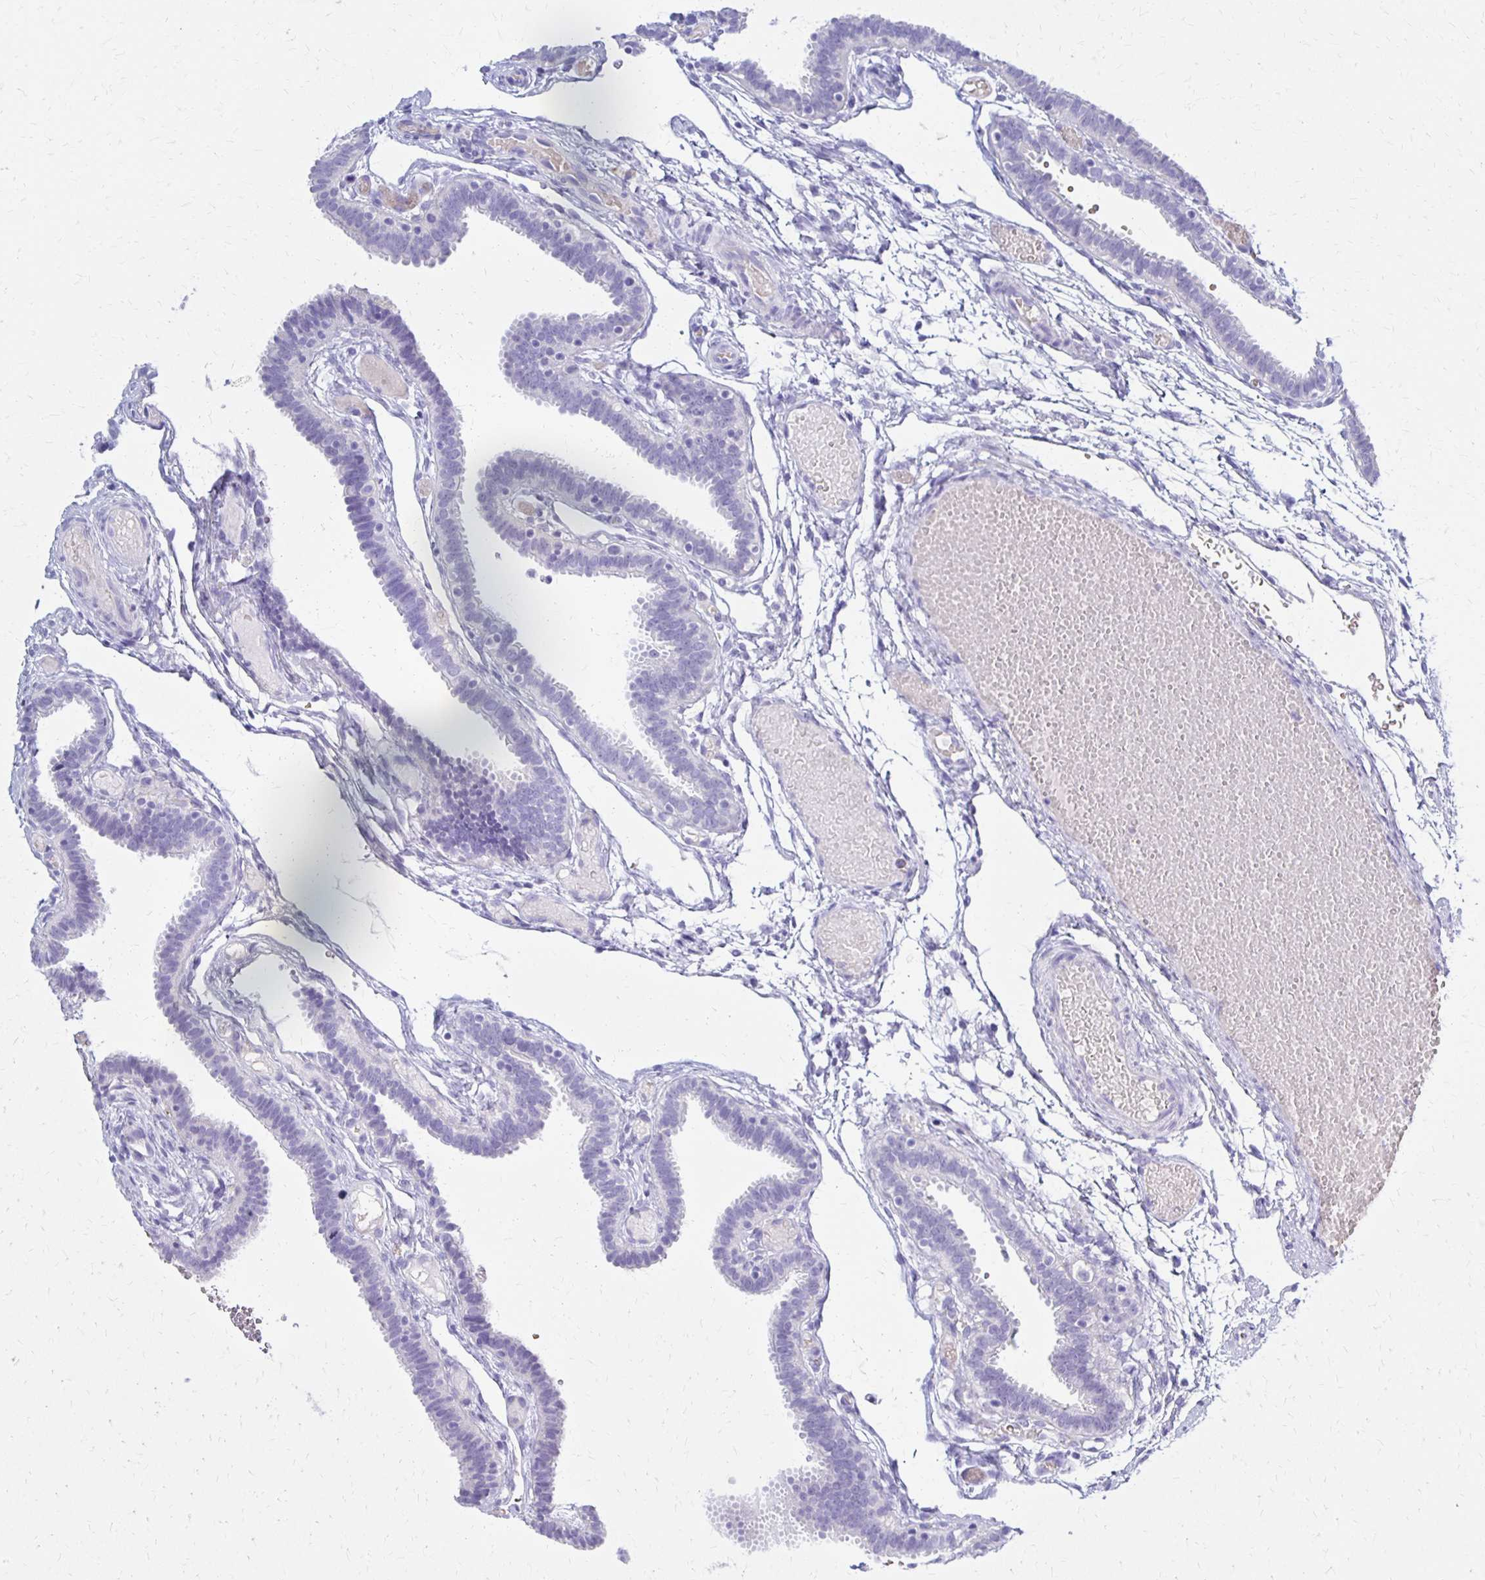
{"staining": {"intensity": "negative", "quantity": "none", "location": "none"}, "tissue": "fallopian tube", "cell_type": "Glandular cells", "image_type": "normal", "snomed": [{"axis": "morphology", "description": "Normal tissue, NOS"}, {"axis": "topography", "description": "Fallopian tube"}], "caption": "DAB immunohistochemical staining of unremarkable human fallopian tube demonstrates no significant expression in glandular cells. Nuclei are stained in blue.", "gene": "FNTB", "patient": {"sex": "female", "age": 37}}